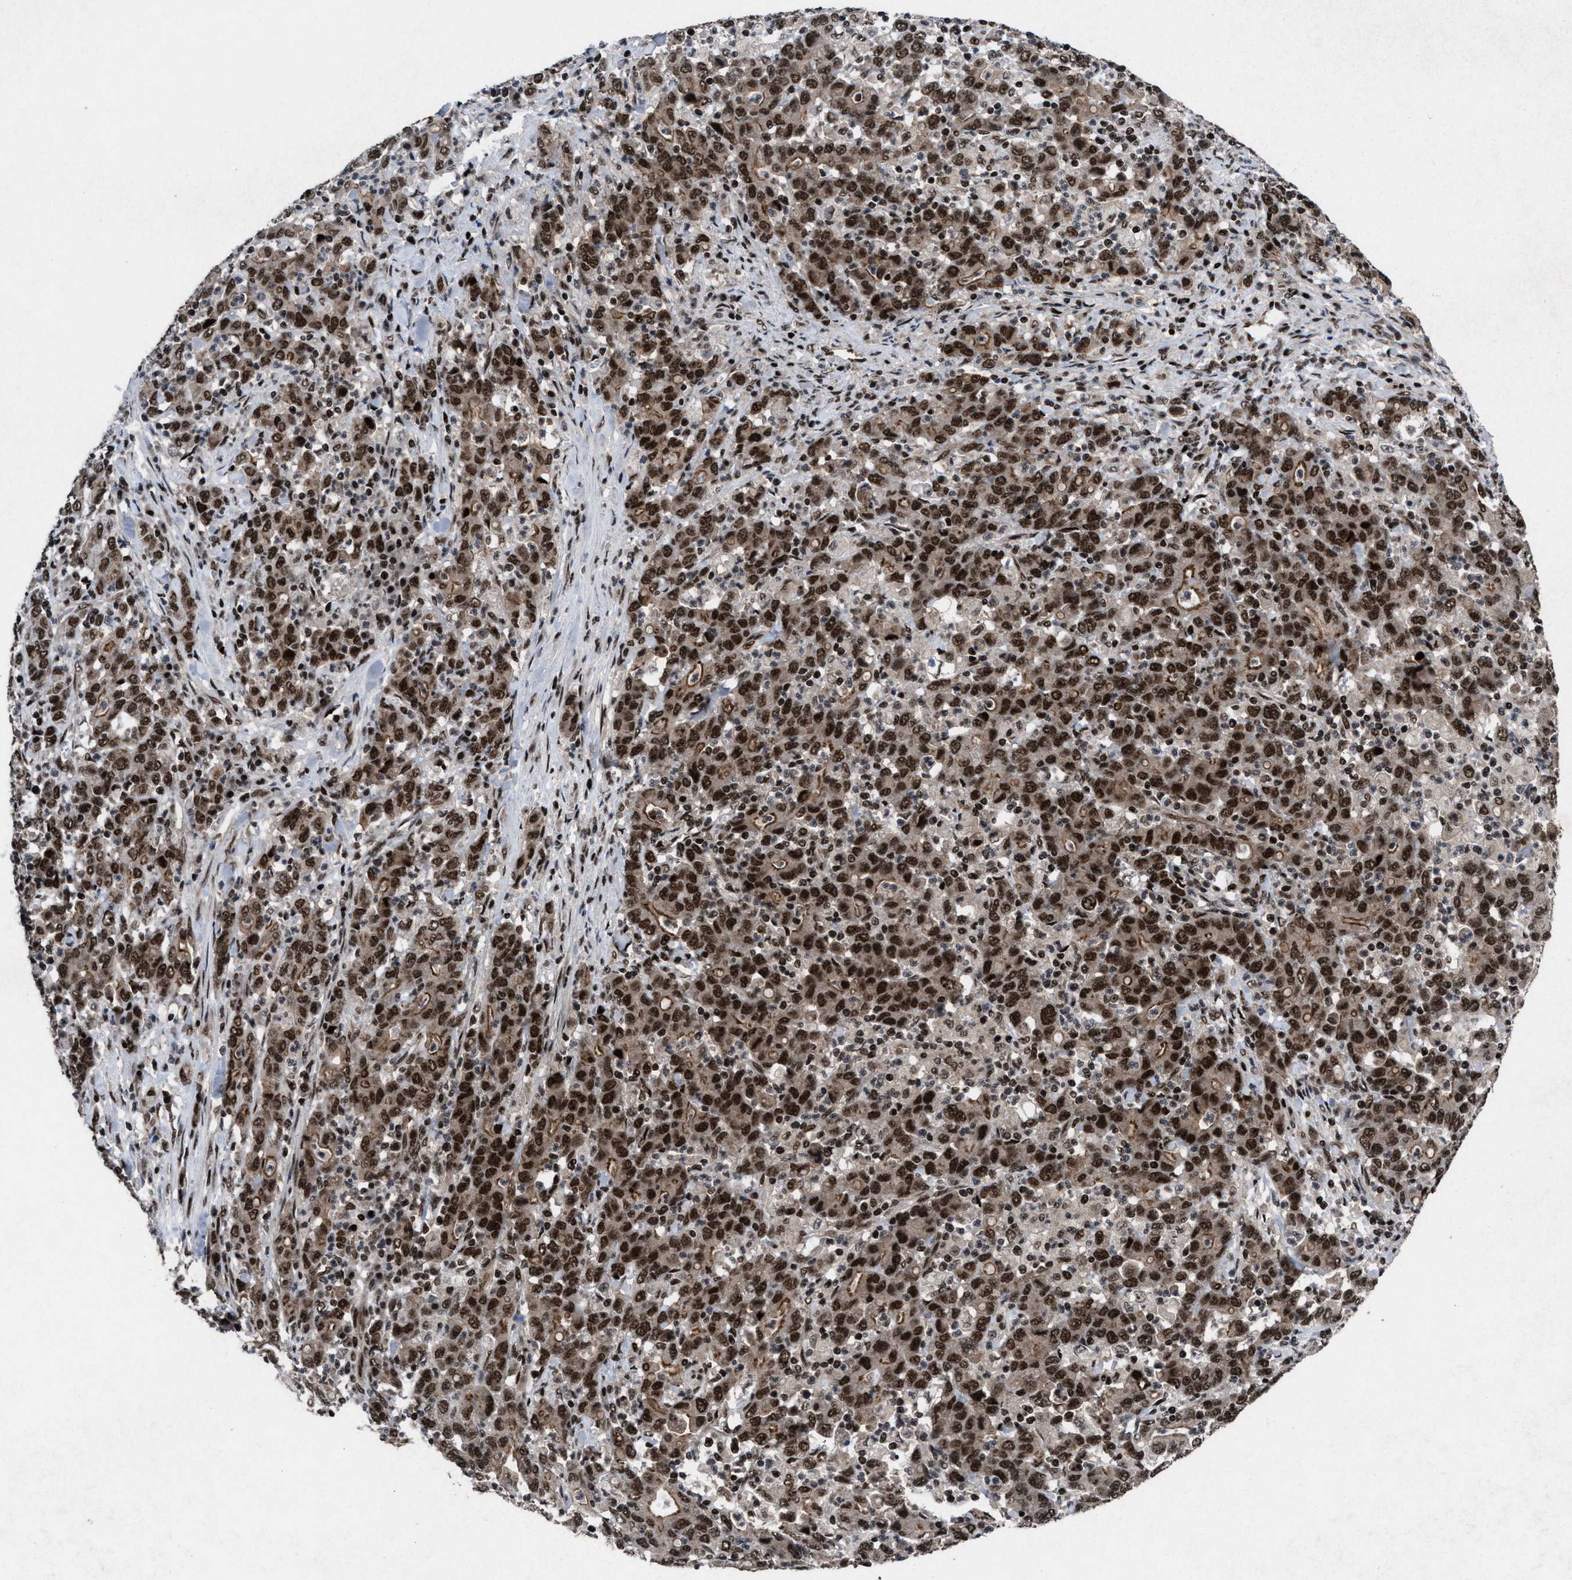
{"staining": {"intensity": "strong", "quantity": ">75%", "location": "nuclear"}, "tissue": "stomach cancer", "cell_type": "Tumor cells", "image_type": "cancer", "snomed": [{"axis": "morphology", "description": "Adenocarcinoma, NOS"}, {"axis": "topography", "description": "Stomach, upper"}], "caption": "Stomach cancer stained with a brown dye shows strong nuclear positive positivity in approximately >75% of tumor cells.", "gene": "WIZ", "patient": {"sex": "male", "age": 69}}